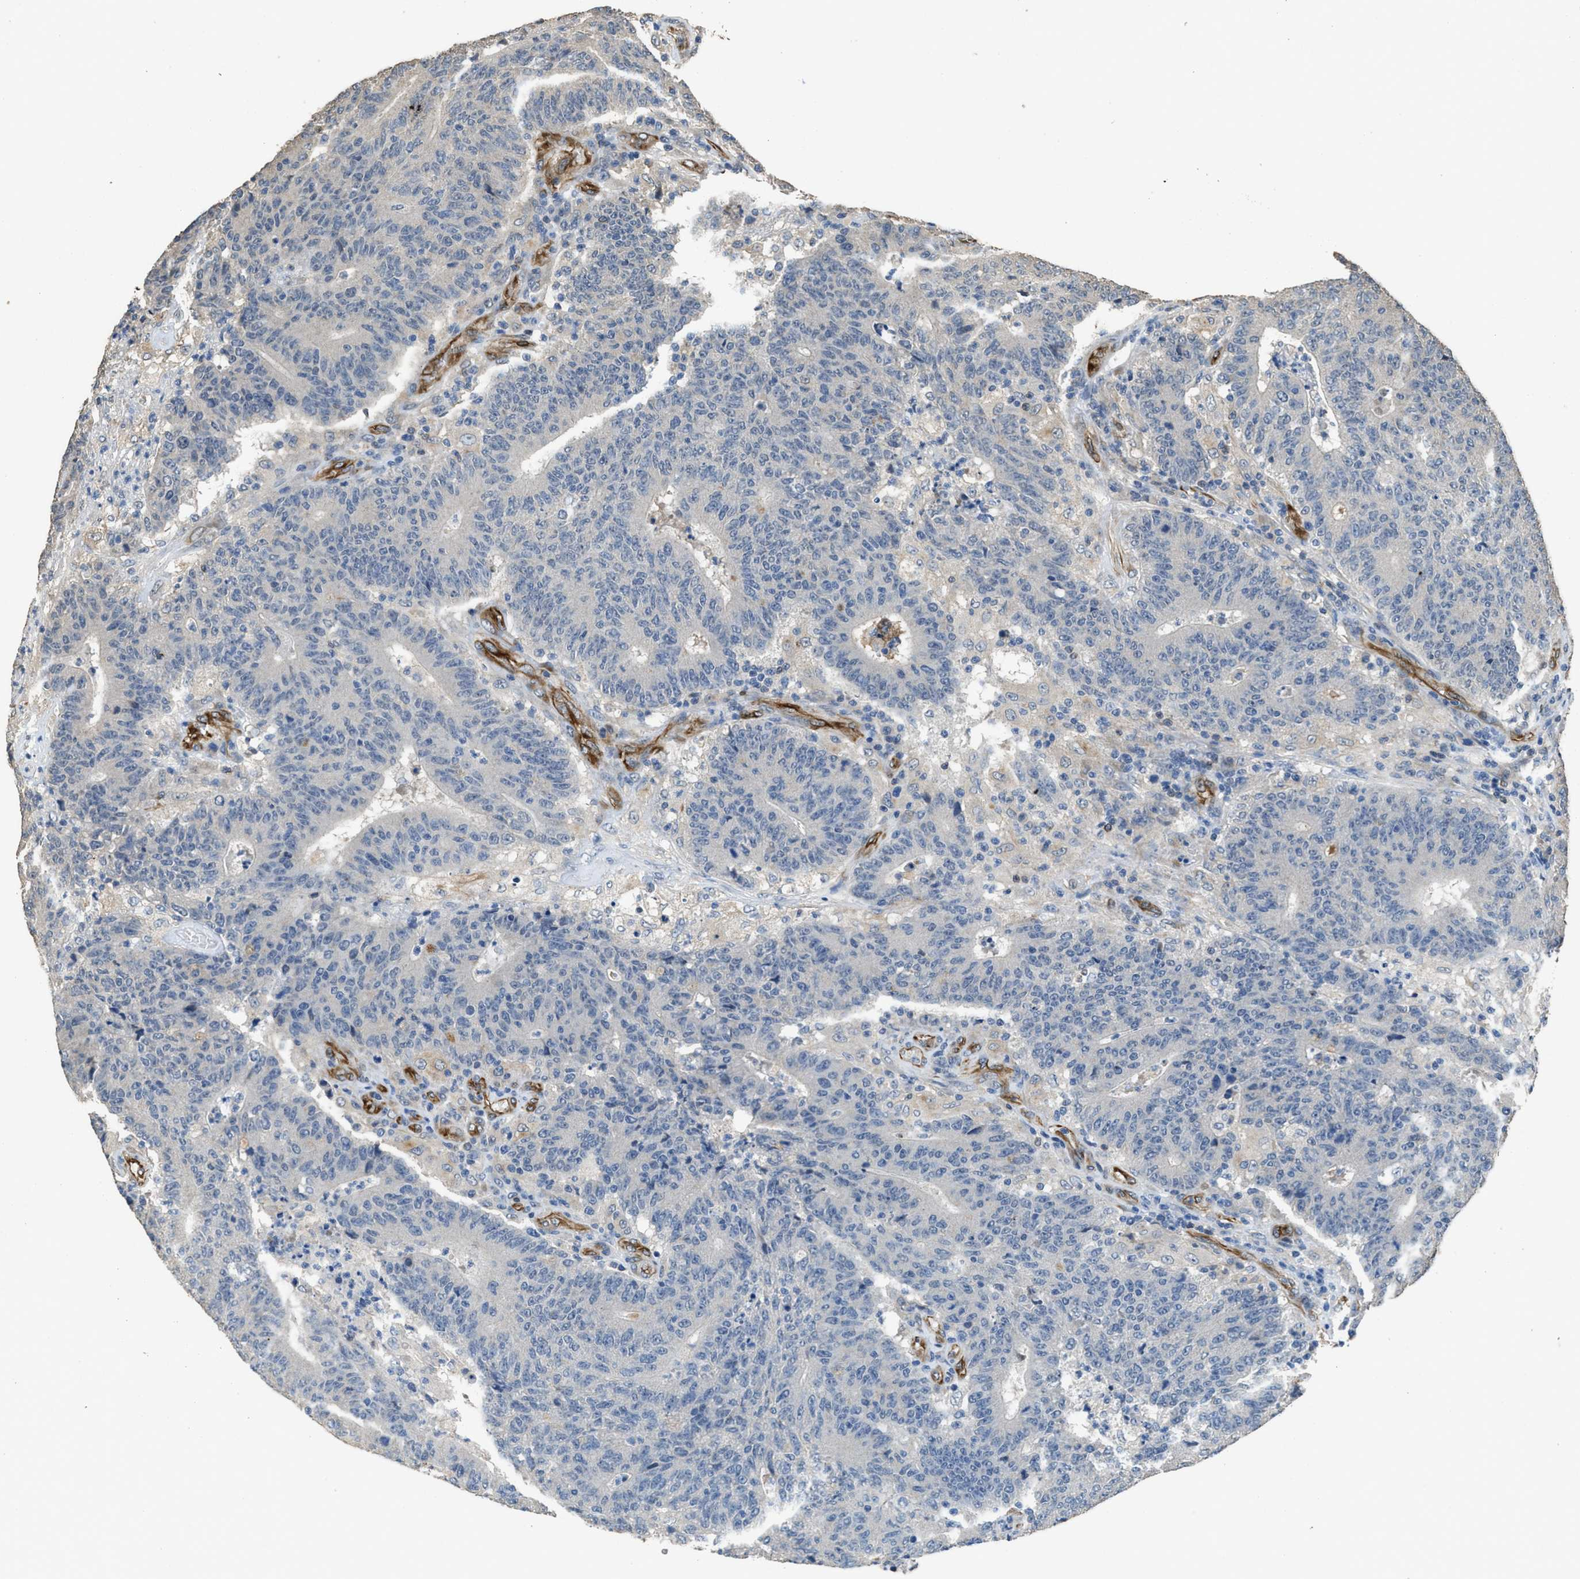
{"staining": {"intensity": "negative", "quantity": "none", "location": "none"}, "tissue": "colorectal cancer", "cell_type": "Tumor cells", "image_type": "cancer", "snomed": [{"axis": "morphology", "description": "Normal tissue, NOS"}, {"axis": "morphology", "description": "Adenocarcinoma, NOS"}, {"axis": "topography", "description": "Colon"}], "caption": "The photomicrograph exhibits no staining of tumor cells in adenocarcinoma (colorectal).", "gene": "SYNM", "patient": {"sex": "female", "age": 75}}